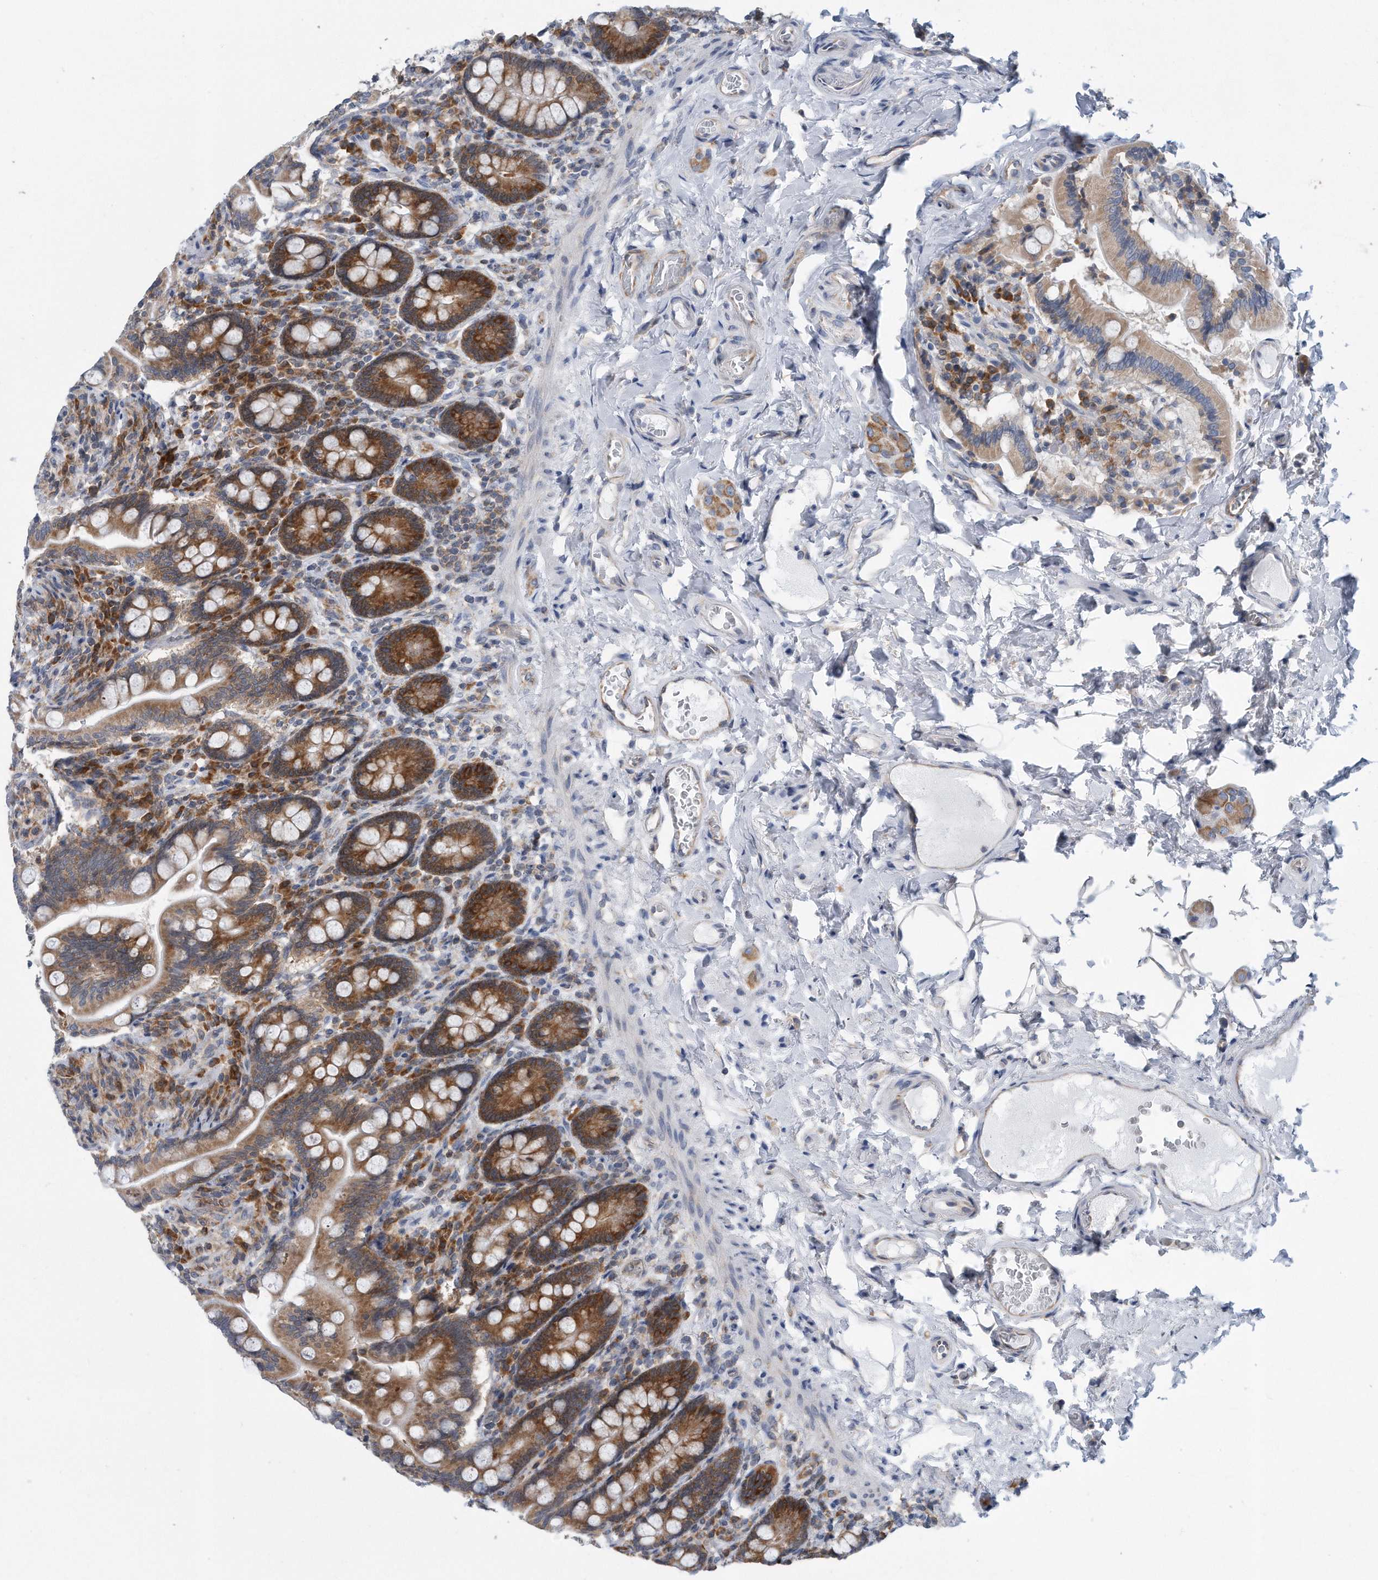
{"staining": {"intensity": "strong", "quantity": ">75%", "location": "cytoplasmic/membranous"}, "tissue": "small intestine", "cell_type": "Glandular cells", "image_type": "normal", "snomed": [{"axis": "morphology", "description": "Normal tissue, NOS"}, {"axis": "topography", "description": "Small intestine"}], "caption": "The immunohistochemical stain labels strong cytoplasmic/membranous staining in glandular cells of benign small intestine.", "gene": "RPL26L1", "patient": {"sex": "female", "age": 64}}